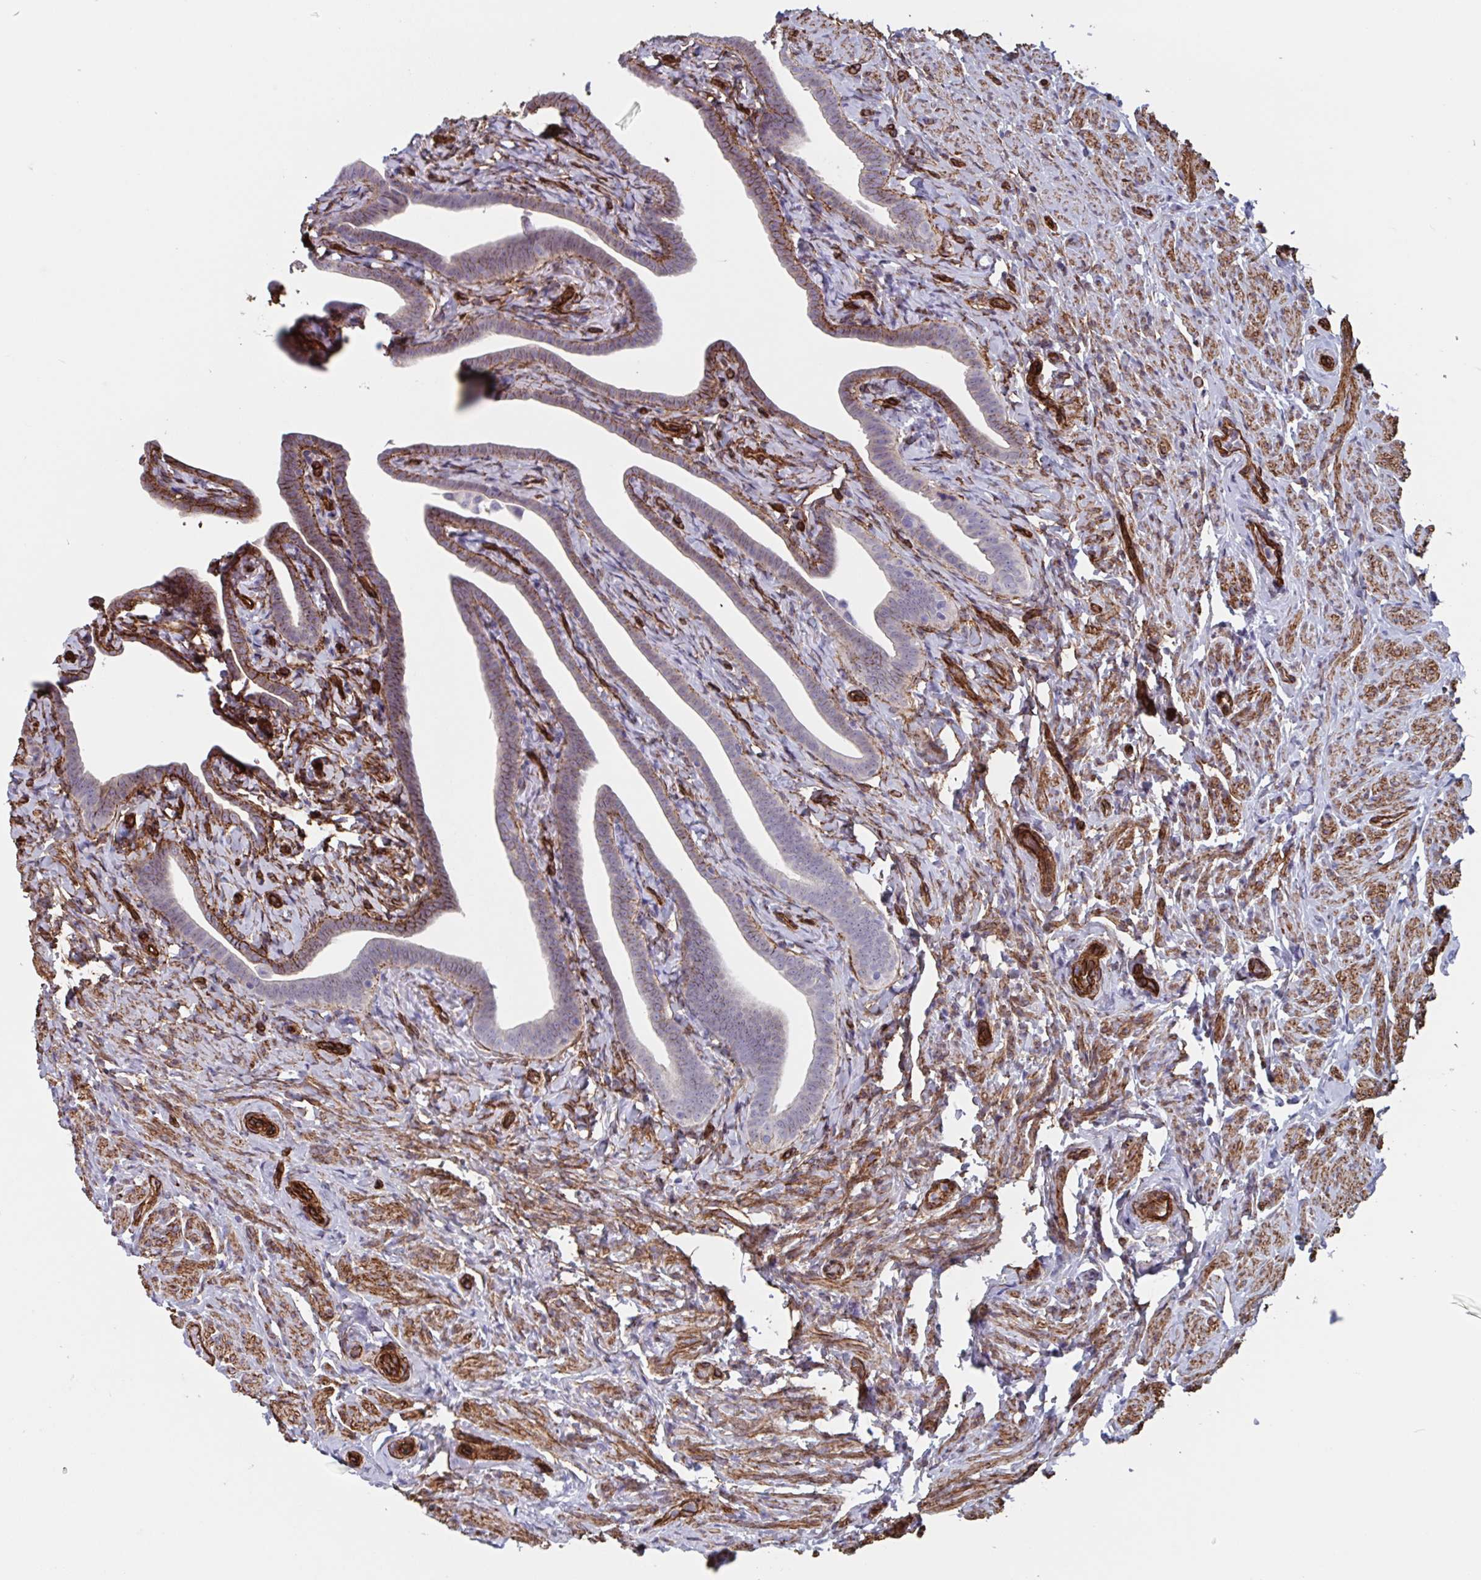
{"staining": {"intensity": "negative", "quantity": "none", "location": "none"}, "tissue": "fallopian tube", "cell_type": "Glandular cells", "image_type": "normal", "snomed": [{"axis": "morphology", "description": "Normal tissue, NOS"}, {"axis": "topography", "description": "Fallopian tube"}], "caption": "Photomicrograph shows no protein staining in glandular cells of unremarkable fallopian tube. The staining is performed using DAB brown chromogen with nuclei counter-stained in using hematoxylin.", "gene": "CITED4", "patient": {"sex": "female", "age": 69}}